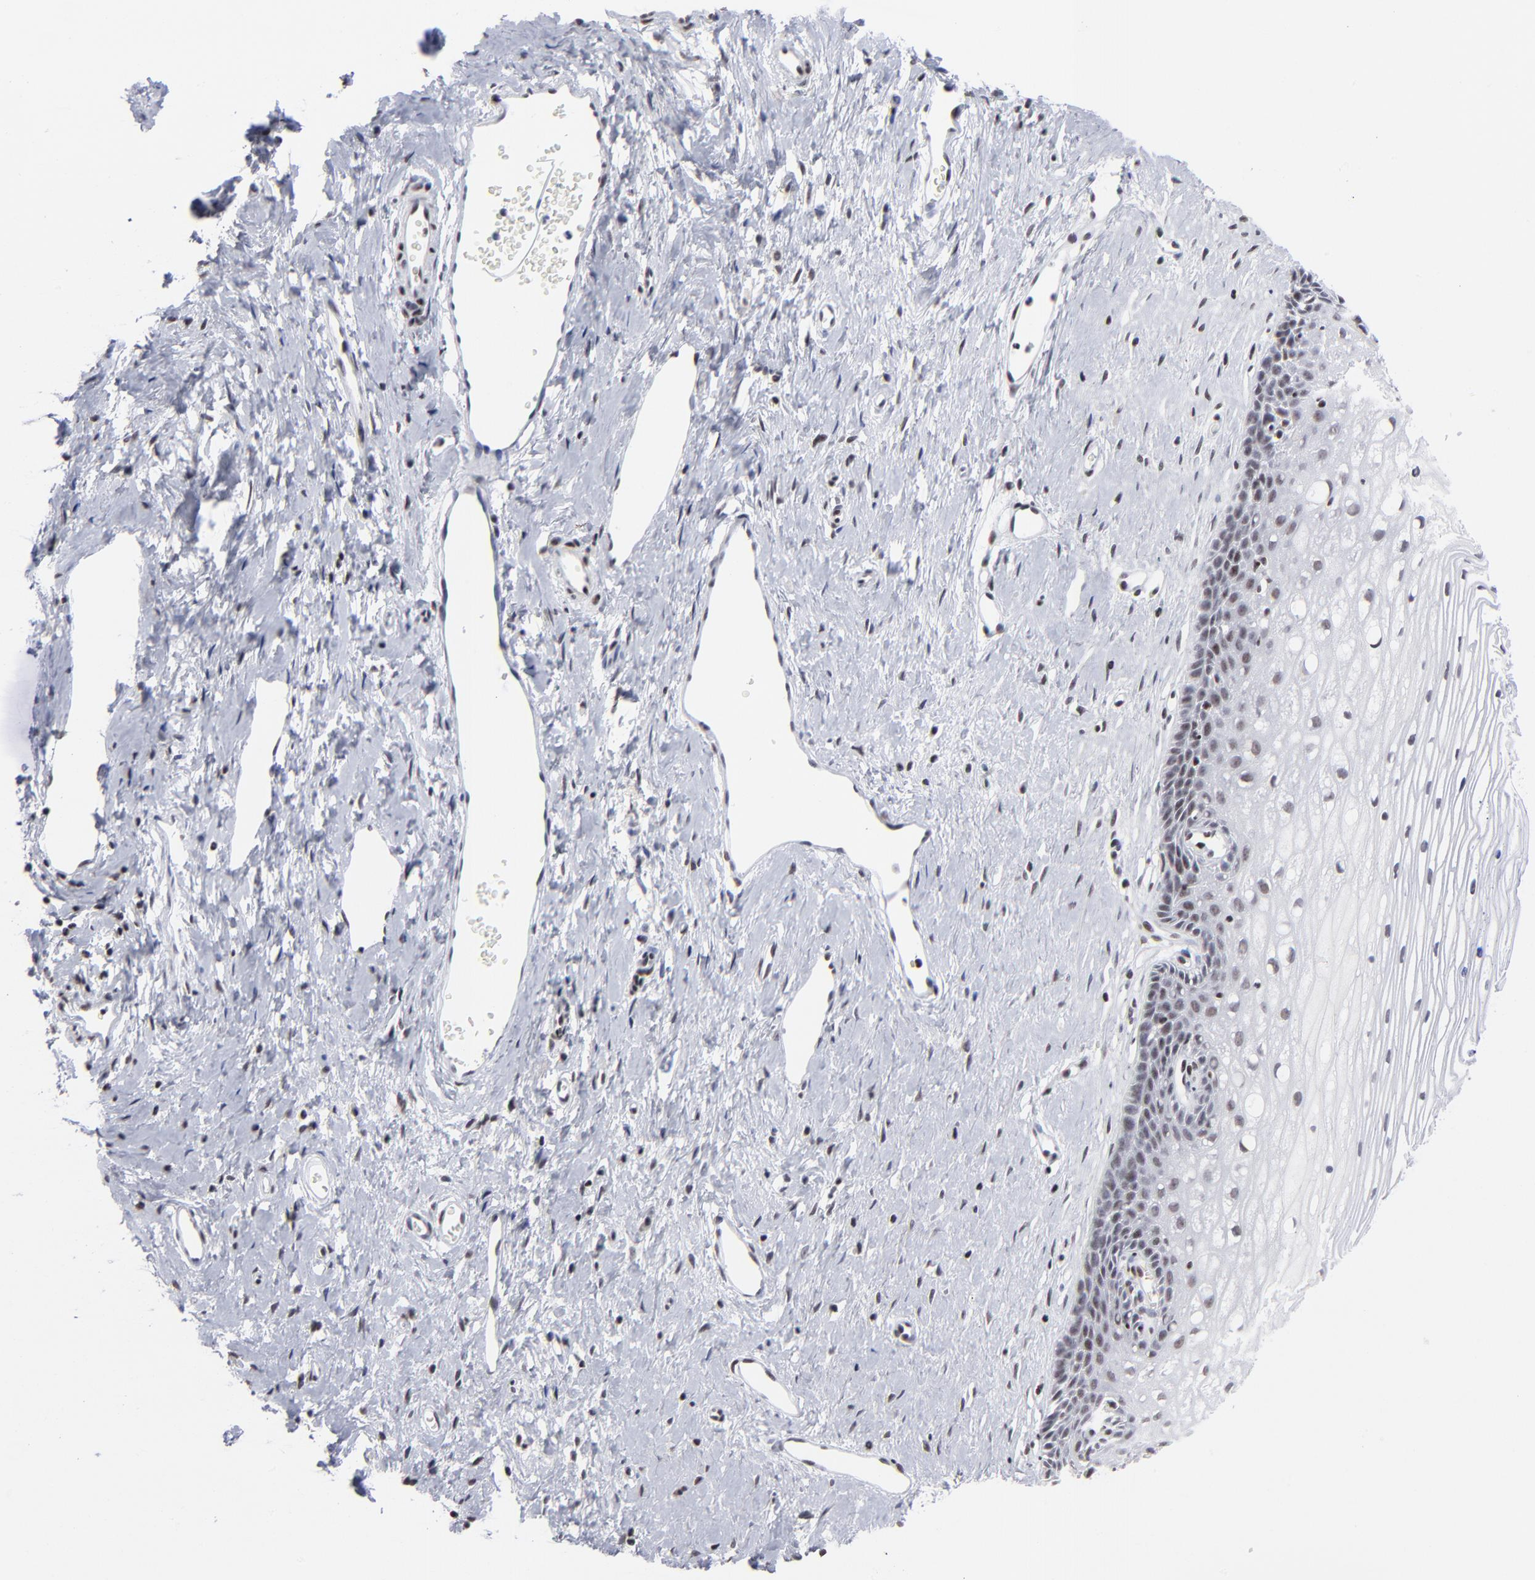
{"staining": {"intensity": "weak", "quantity": "<25%", "location": "nuclear"}, "tissue": "cervix", "cell_type": "Glandular cells", "image_type": "normal", "snomed": [{"axis": "morphology", "description": "Normal tissue, NOS"}, {"axis": "topography", "description": "Cervix"}], "caption": "DAB (3,3'-diaminobenzidine) immunohistochemical staining of benign human cervix displays no significant positivity in glandular cells.", "gene": "SP2", "patient": {"sex": "female", "age": 40}}